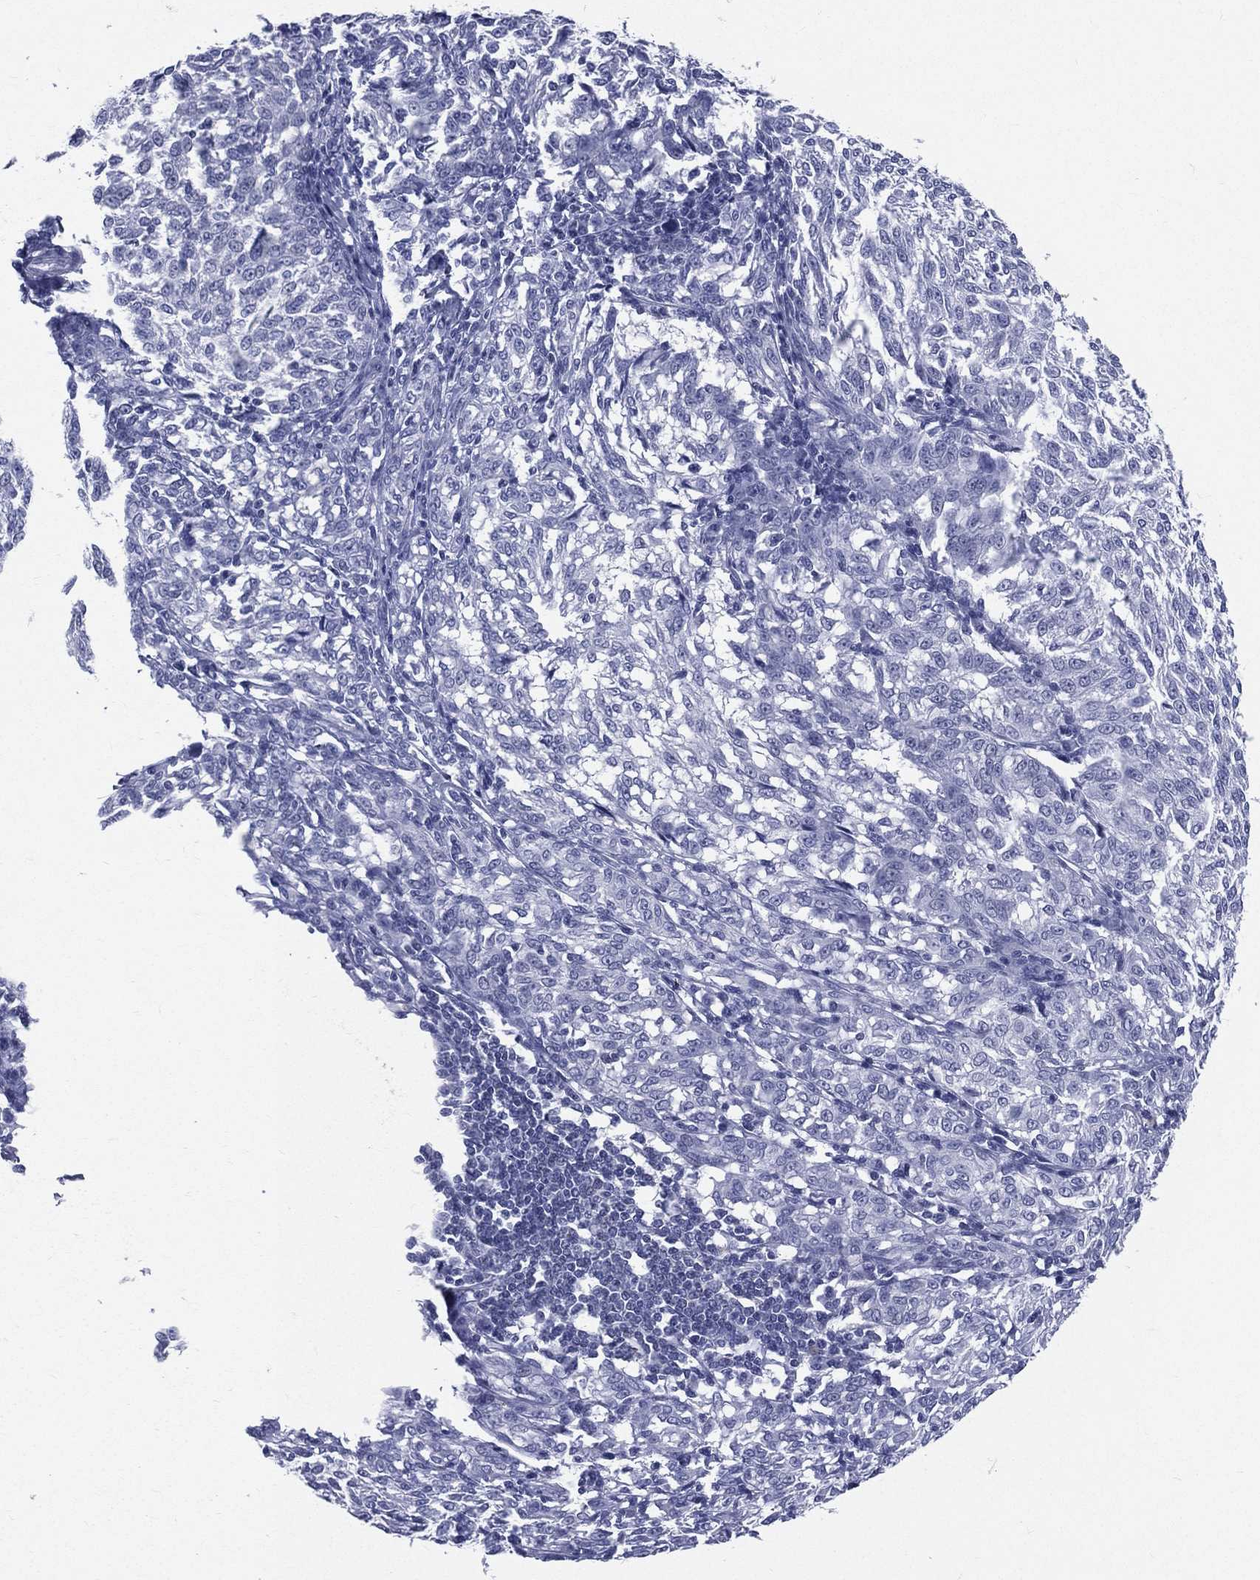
{"staining": {"intensity": "negative", "quantity": "none", "location": "none"}, "tissue": "melanoma", "cell_type": "Tumor cells", "image_type": "cancer", "snomed": [{"axis": "morphology", "description": "Malignant melanoma, NOS"}, {"axis": "topography", "description": "Skin"}], "caption": "IHC of human melanoma exhibits no staining in tumor cells.", "gene": "MLLT10", "patient": {"sex": "female", "age": 72}}